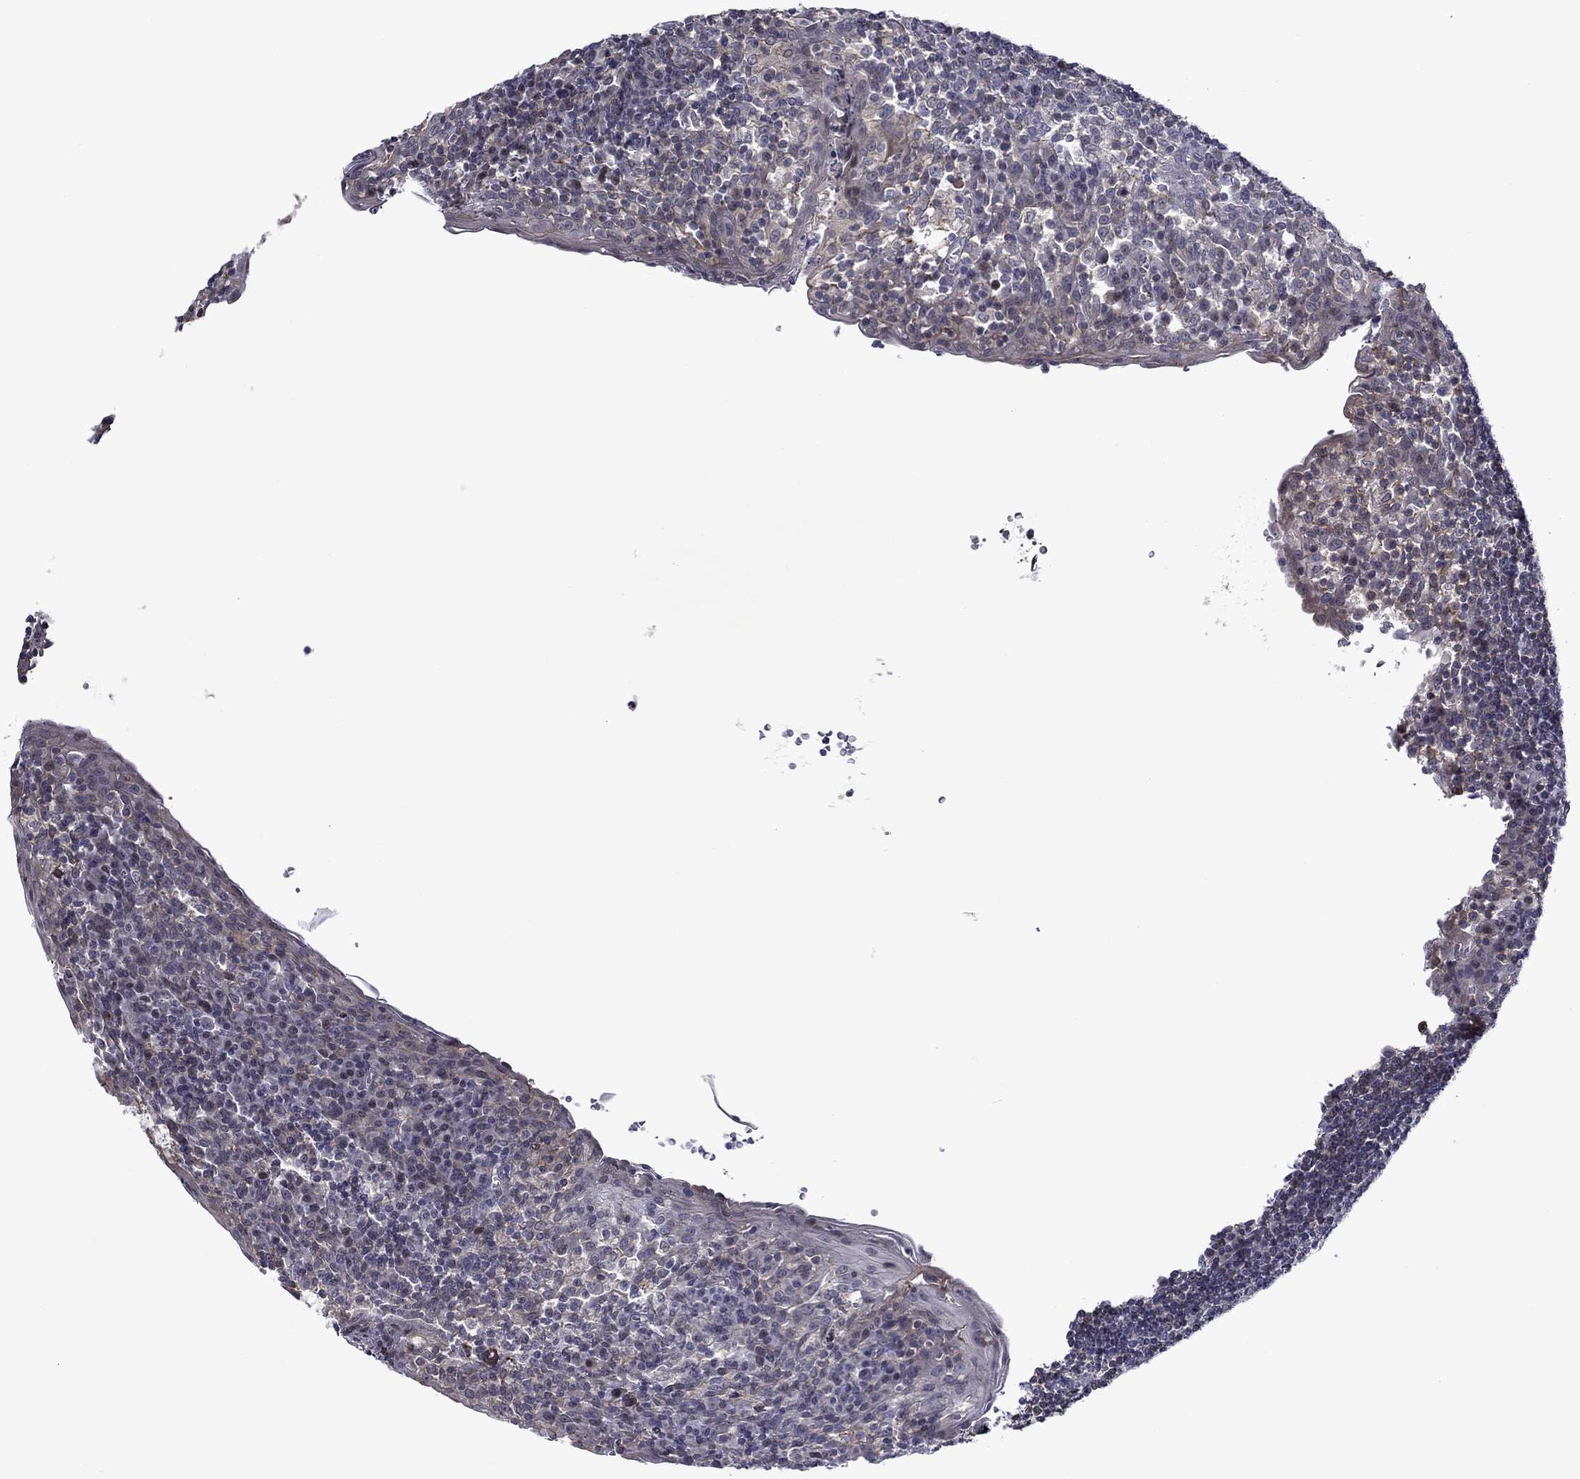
{"staining": {"intensity": "negative", "quantity": "none", "location": "none"}, "tissue": "tonsil", "cell_type": "Germinal center cells", "image_type": "normal", "snomed": [{"axis": "morphology", "description": "Normal tissue, NOS"}, {"axis": "topography", "description": "Tonsil"}], "caption": "DAB (3,3'-diaminobenzidine) immunohistochemical staining of normal human tonsil exhibits no significant expression in germinal center cells. (DAB (3,3'-diaminobenzidine) immunohistochemistry (IHC), high magnification).", "gene": "B3GAT1", "patient": {"sex": "female", "age": 13}}